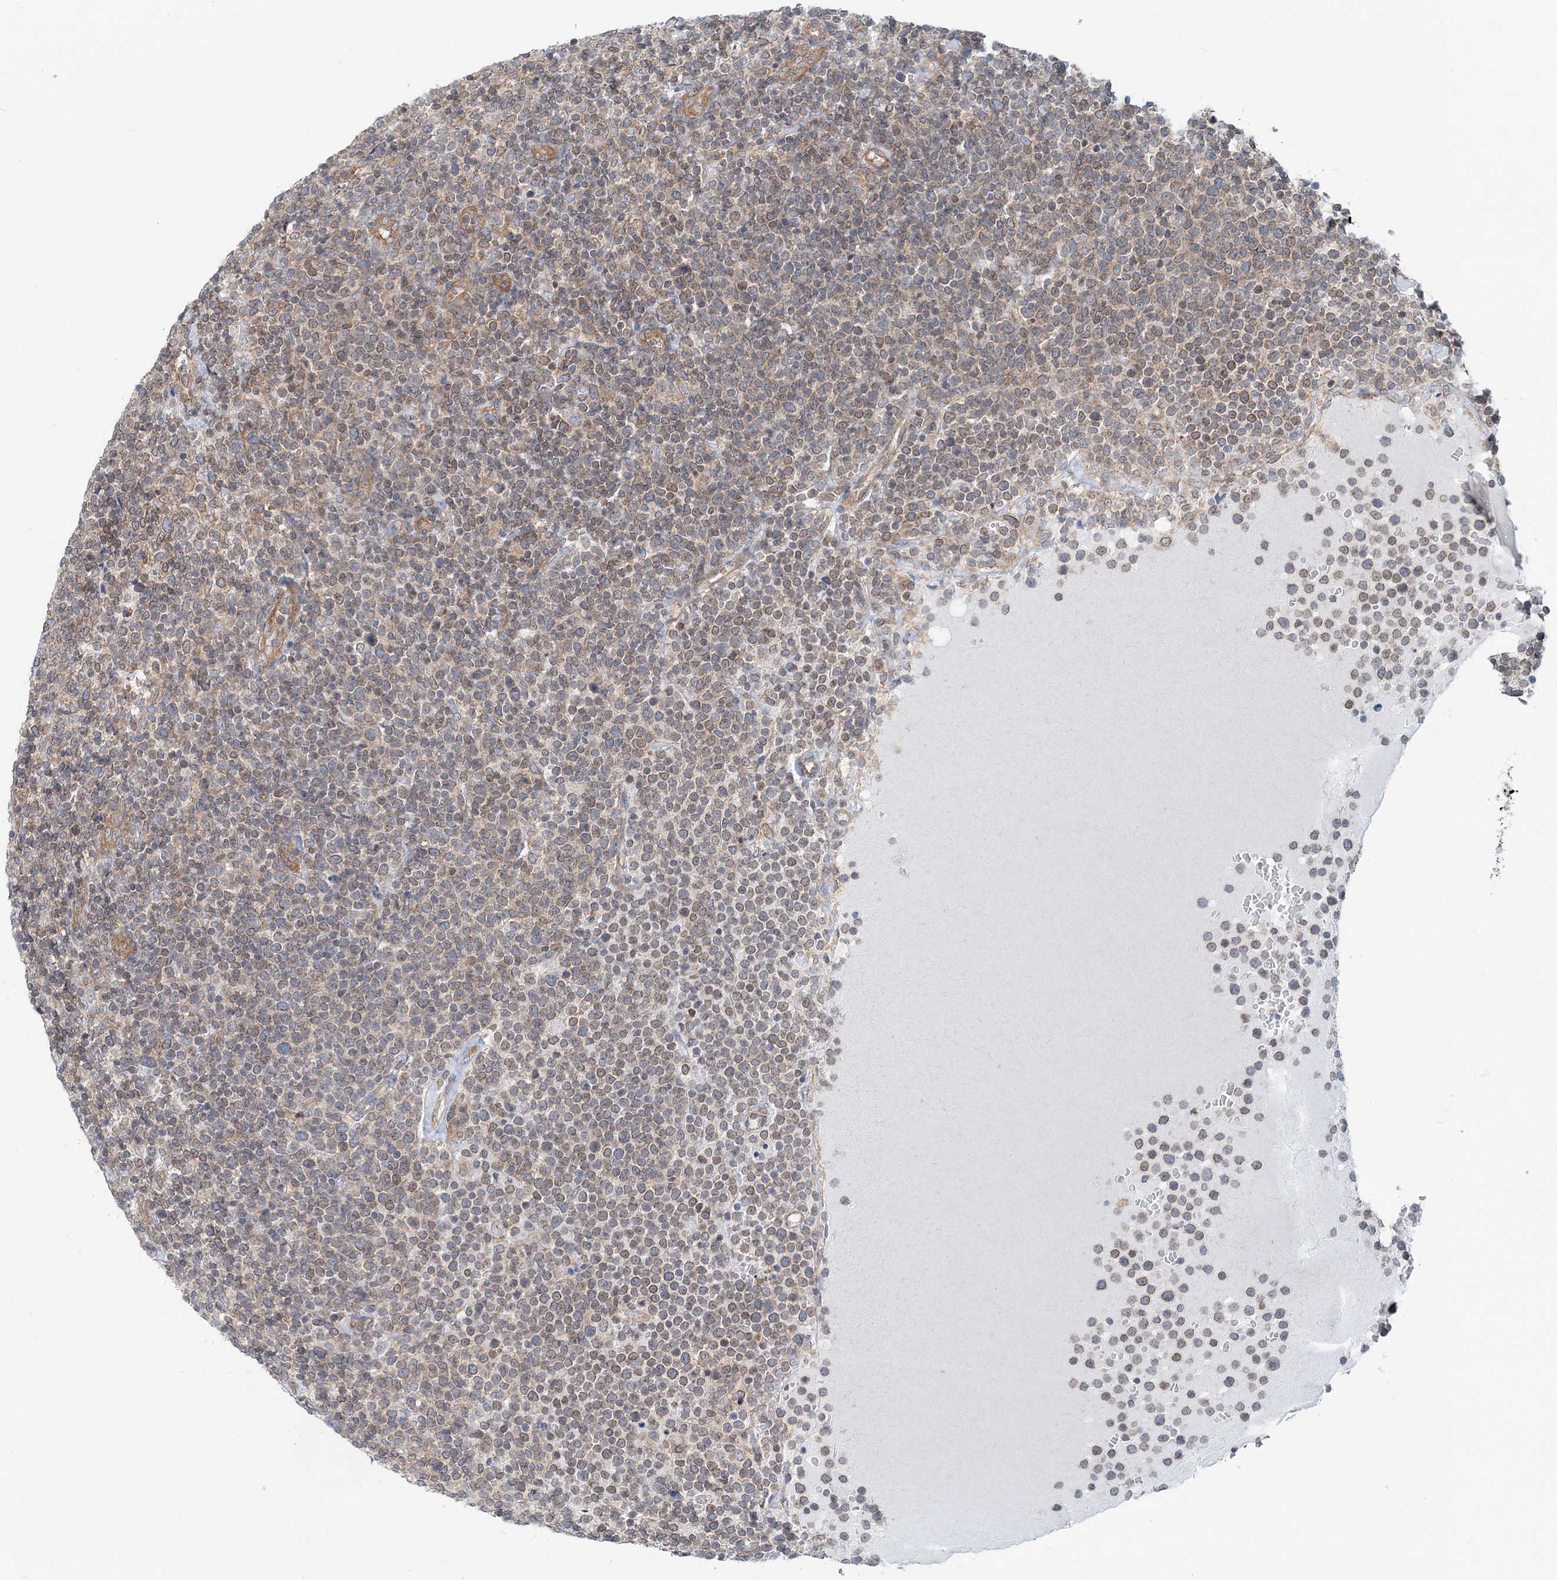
{"staining": {"intensity": "weak", "quantity": "25%-75%", "location": "cytoplasmic/membranous"}, "tissue": "lymphoma", "cell_type": "Tumor cells", "image_type": "cancer", "snomed": [{"axis": "morphology", "description": "Malignant lymphoma, non-Hodgkin's type, High grade"}, {"axis": "topography", "description": "Lymph node"}], "caption": "Protein staining of malignant lymphoma, non-Hodgkin's type (high-grade) tissue reveals weak cytoplasmic/membranous positivity in approximately 25%-75% of tumor cells.", "gene": "MOB4", "patient": {"sex": "male", "age": 61}}